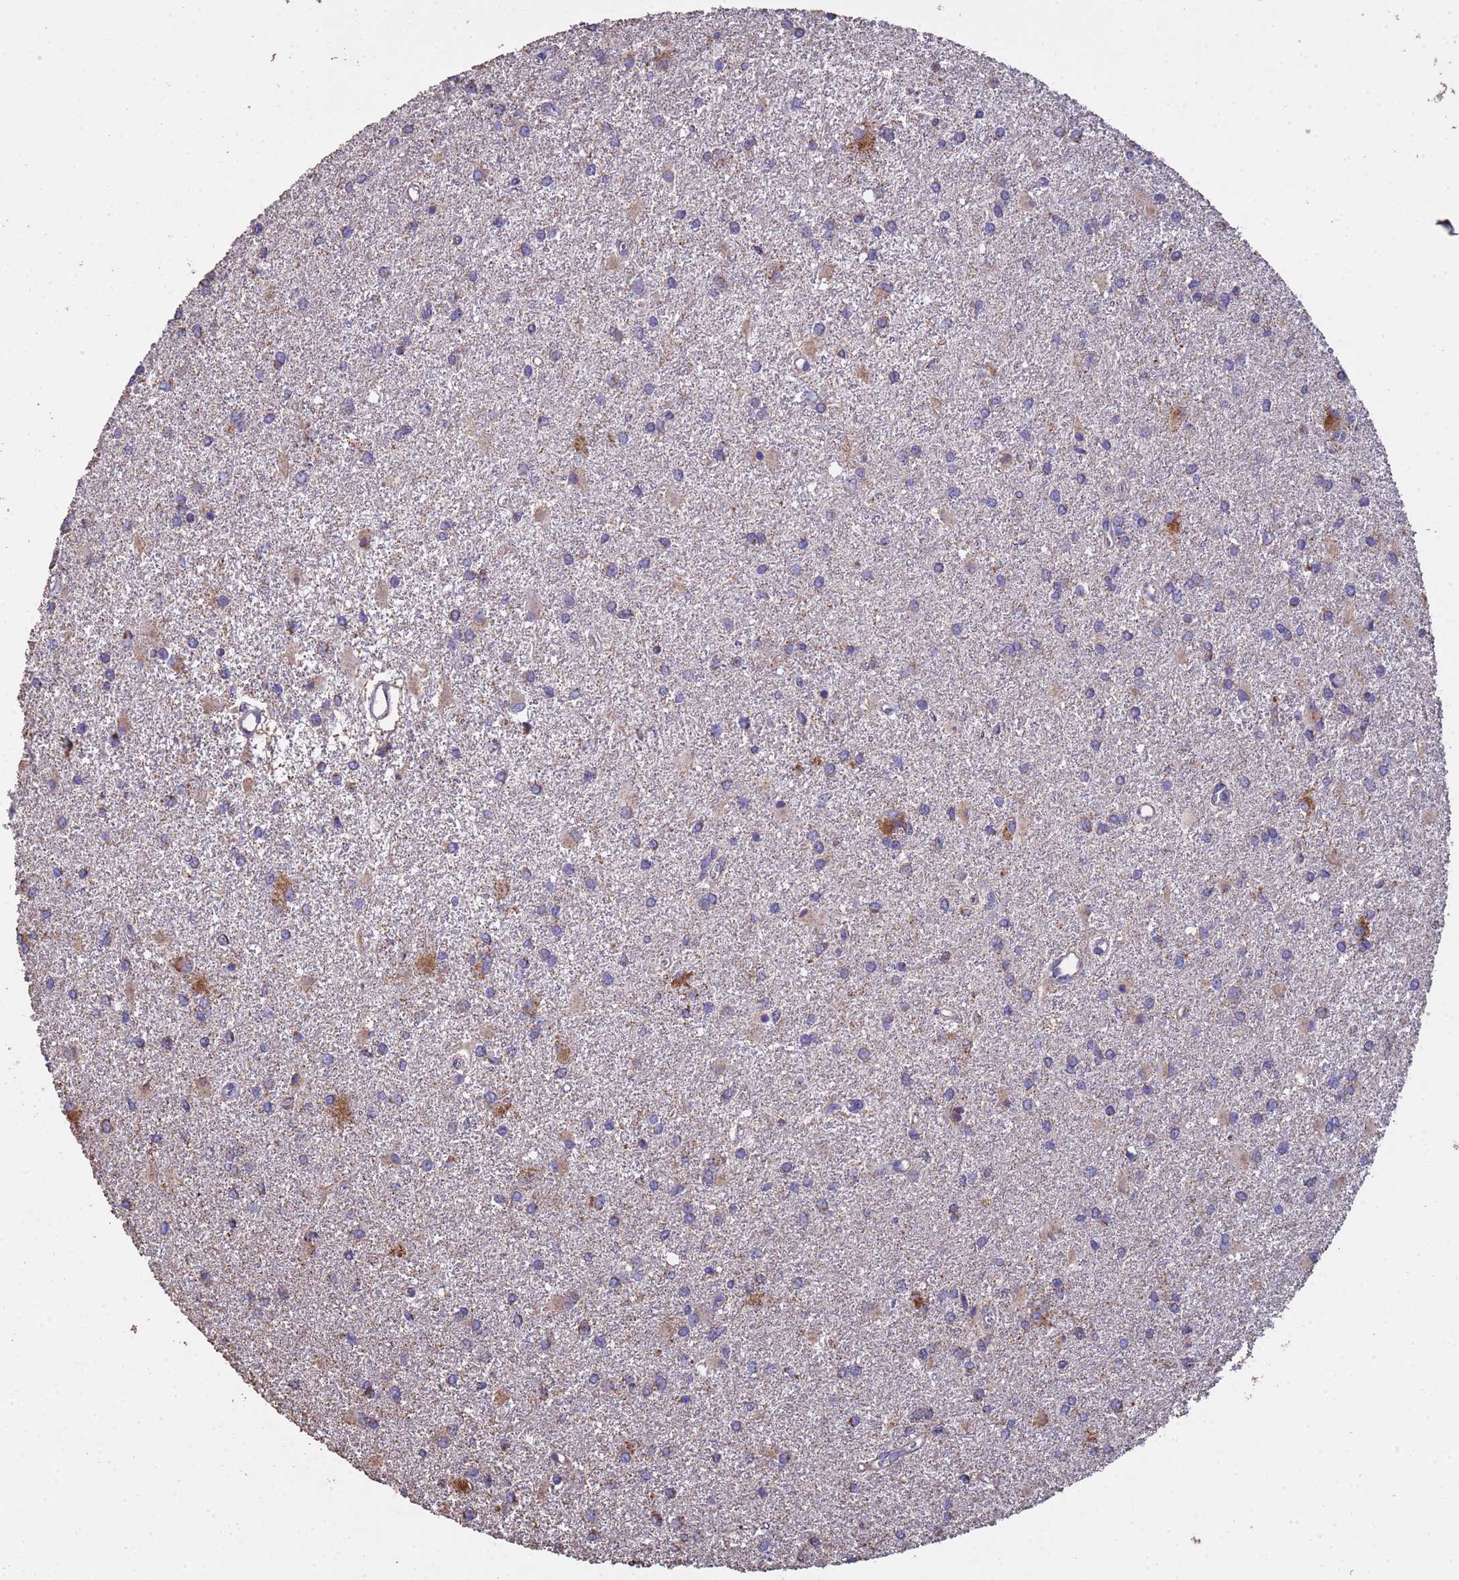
{"staining": {"intensity": "weak", "quantity": "<25%", "location": "cytoplasmic/membranous"}, "tissue": "glioma", "cell_type": "Tumor cells", "image_type": "cancer", "snomed": [{"axis": "morphology", "description": "Glioma, malignant, High grade"}, {"axis": "topography", "description": "Brain"}], "caption": "DAB immunohistochemical staining of human malignant glioma (high-grade) demonstrates no significant staining in tumor cells.", "gene": "ZNFX1", "patient": {"sex": "female", "age": 50}}